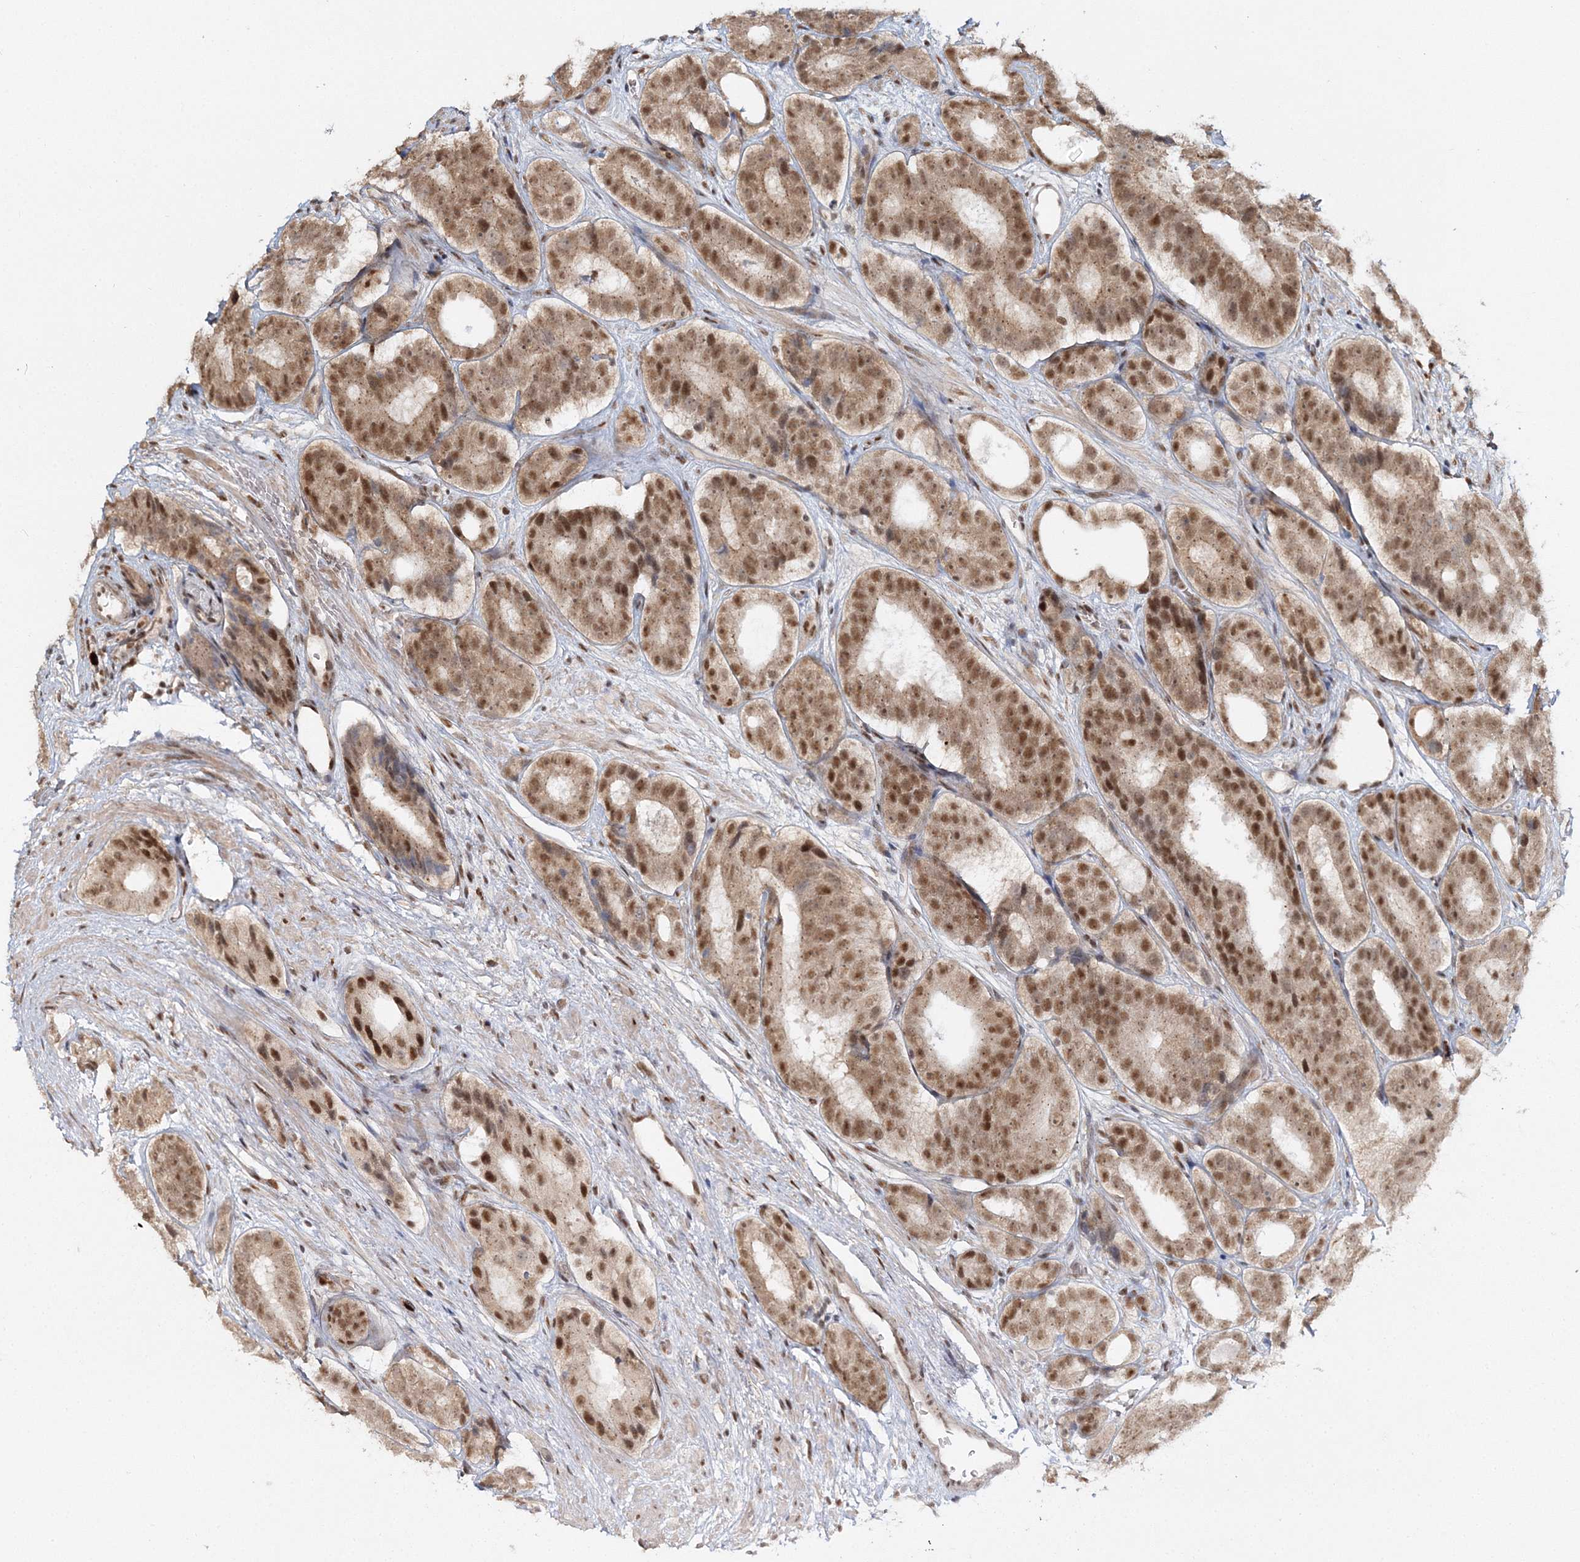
{"staining": {"intensity": "moderate", "quantity": ">75%", "location": "nuclear"}, "tissue": "prostate cancer", "cell_type": "Tumor cells", "image_type": "cancer", "snomed": [{"axis": "morphology", "description": "Adenocarcinoma, High grade"}, {"axis": "topography", "description": "Prostate"}], "caption": "The image shows staining of prostate high-grade adenocarcinoma, revealing moderate nuclear protein staining (brown color) within tumor cells.", "gene": "QRICH1", "patient": {"sex": "male", "age": 56}}